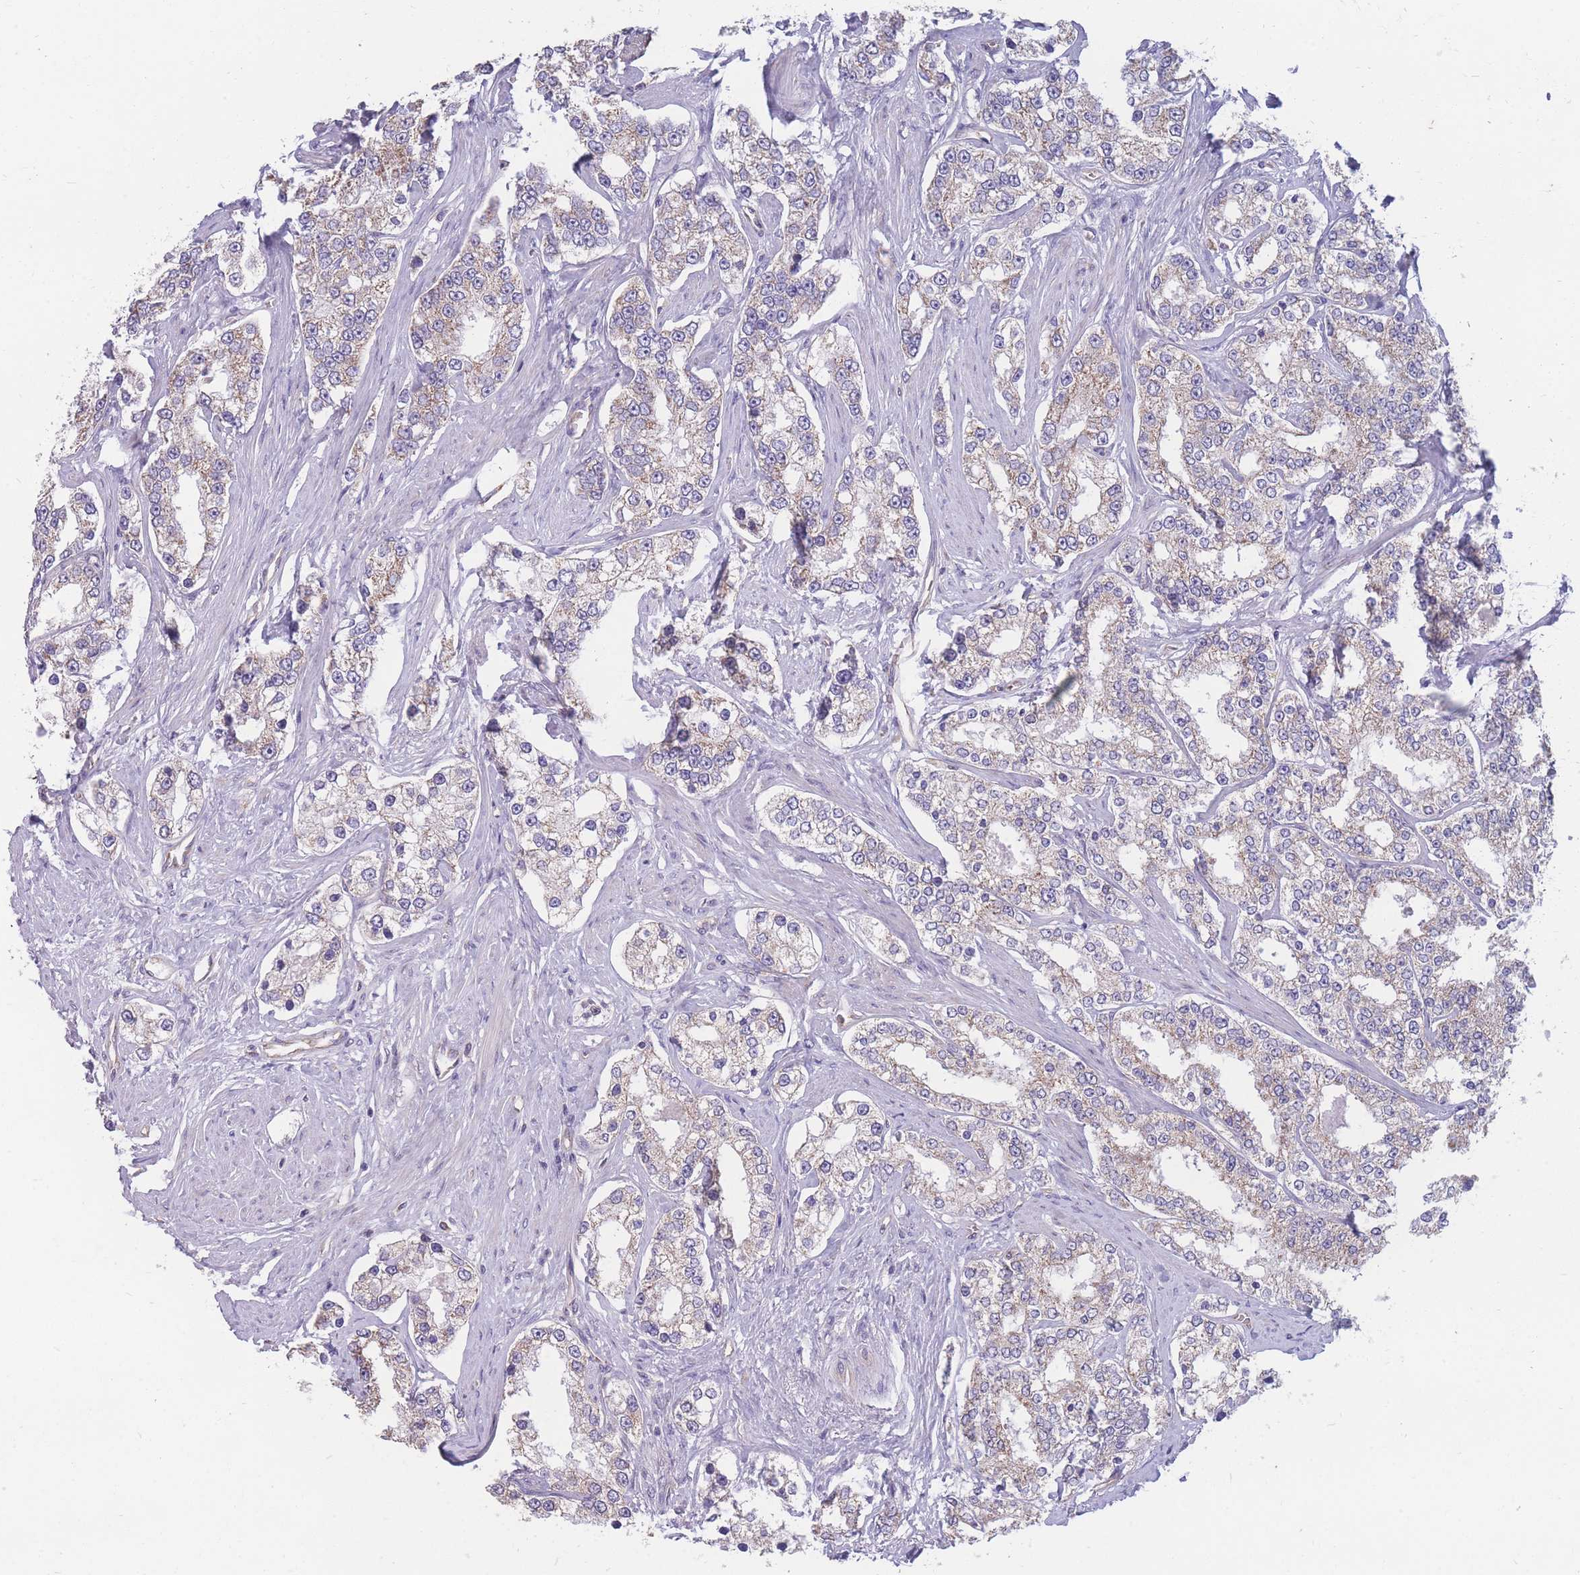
{"staining": {"intensity": "weak", "quantity": "25%-75%", "location": "cytoplasmic/membranous"}, "tissue": "prostate cancer", "cell_type": "Tumor cells", "image_type": "cancer", "snomed": [{"axis": "morphology", "description": "Normal tissue, NOS"}, {"axis": "morphology", "description": "Adenocarcinoma, High grade"}, {"axis": "topography", "description": "Prostate"}], "caption": "Protein expression analysis of human prostate cancer reveals weak cytoplasmic/membranous staining in about 25%-75% of tumor cells.", "gene": "MRPS9", "patient": {"sex": "male", "age": 83}}